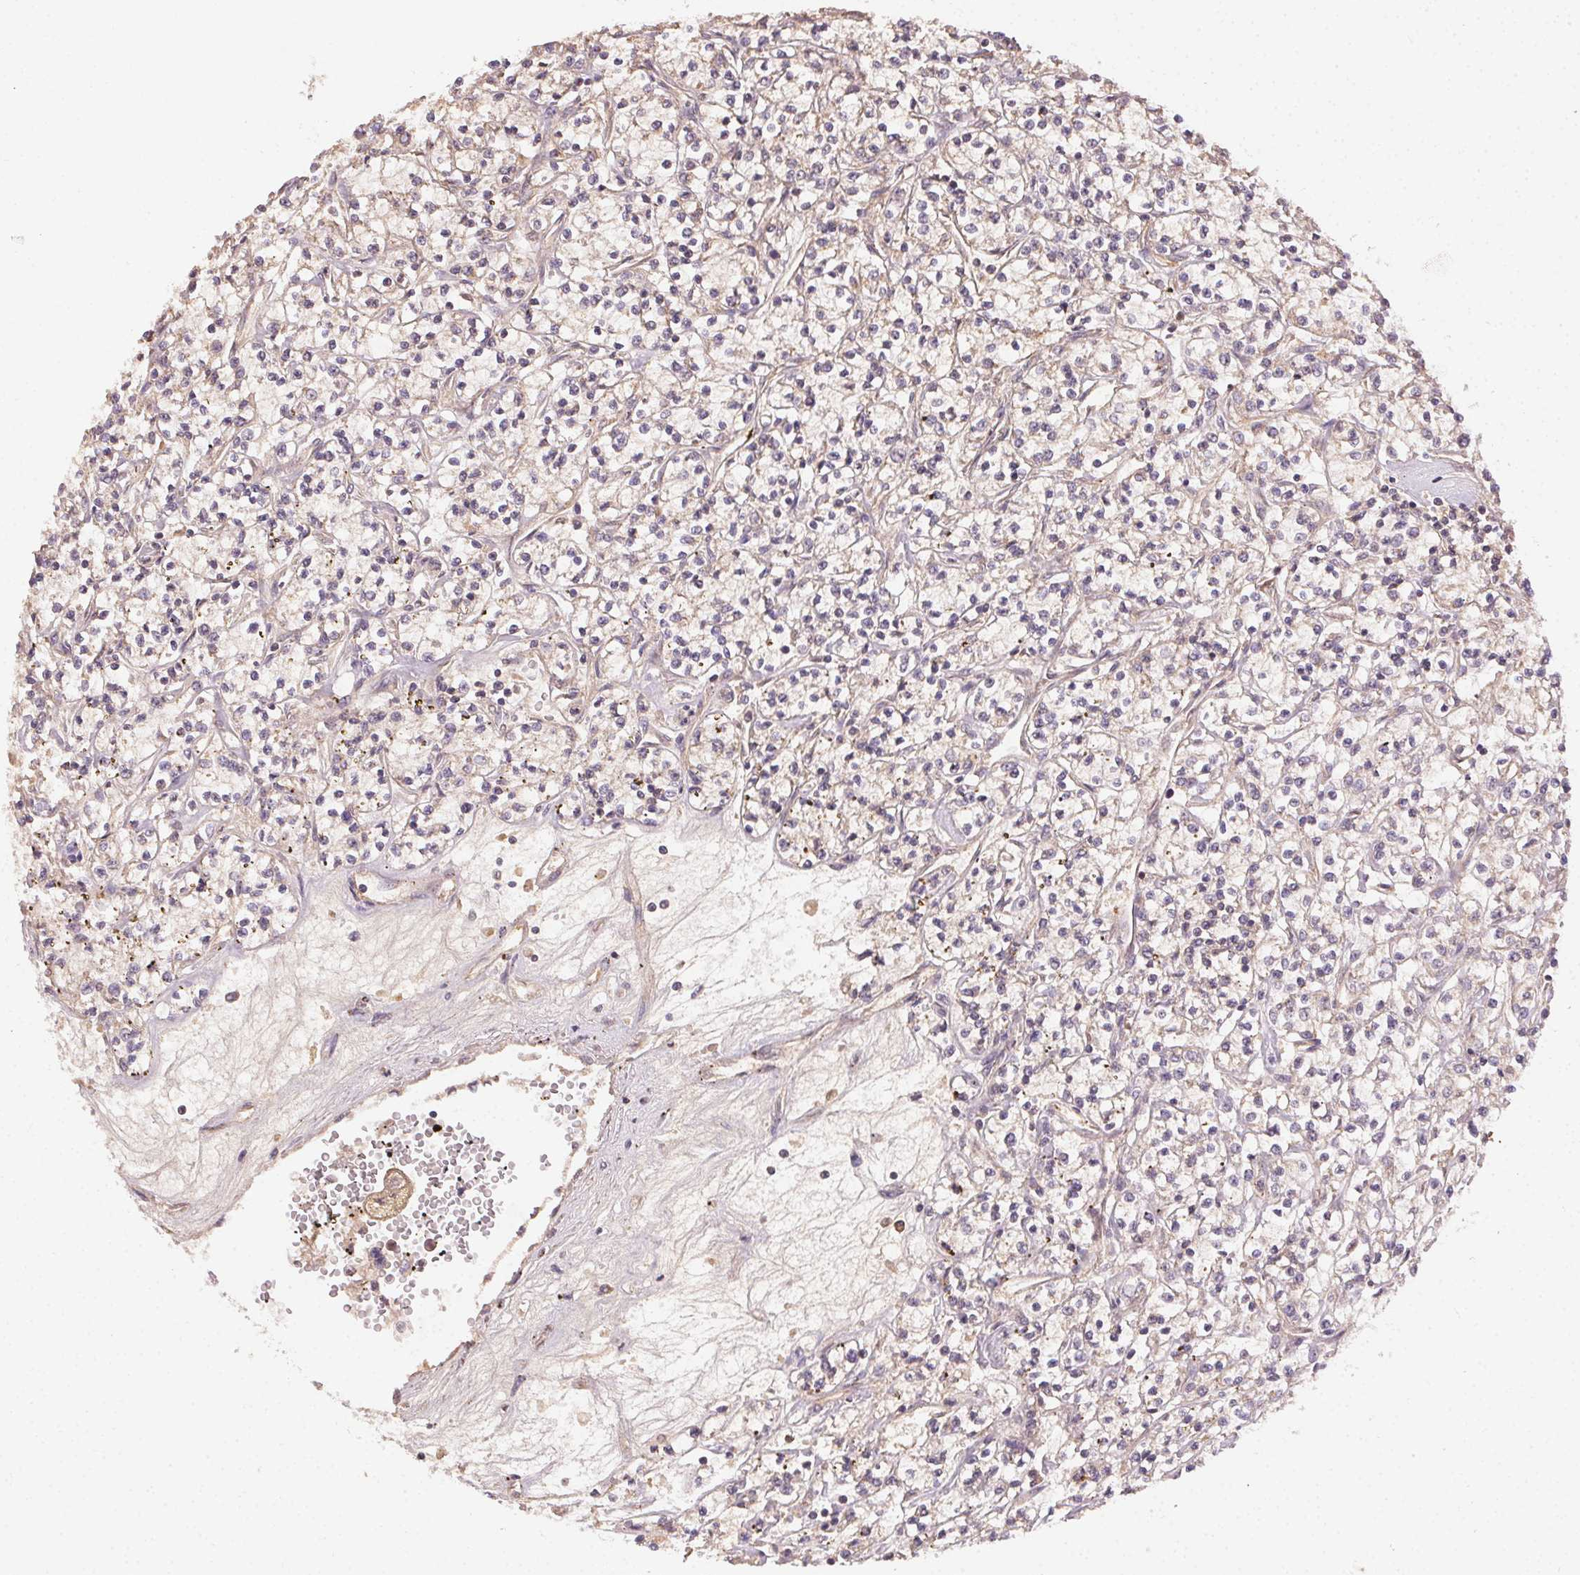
{"staining": {"intensity": "weak", "quantity": "25%-75%", "location": "cytoplasmic/membranous"}, "tissue": "renal cancer", "cell_type": "Tumor cells", "image_type": "cancer", "snomed": [{"axis": "morphology", "description": "Adenocarcinoma, NOS"}, {"axis": "topography", "description": "Kidney"}], "caption": "DAB (3,3'-diaminobenzidine) immunohistochemical staining of renal cancer (adenocarcinoma) demonstrates weak cytoplasmic/membranous protein expression in approximately 25%-75% of tumor cells.", "gene": "RALA", "patient": {"sex": "female", "age": 59}}